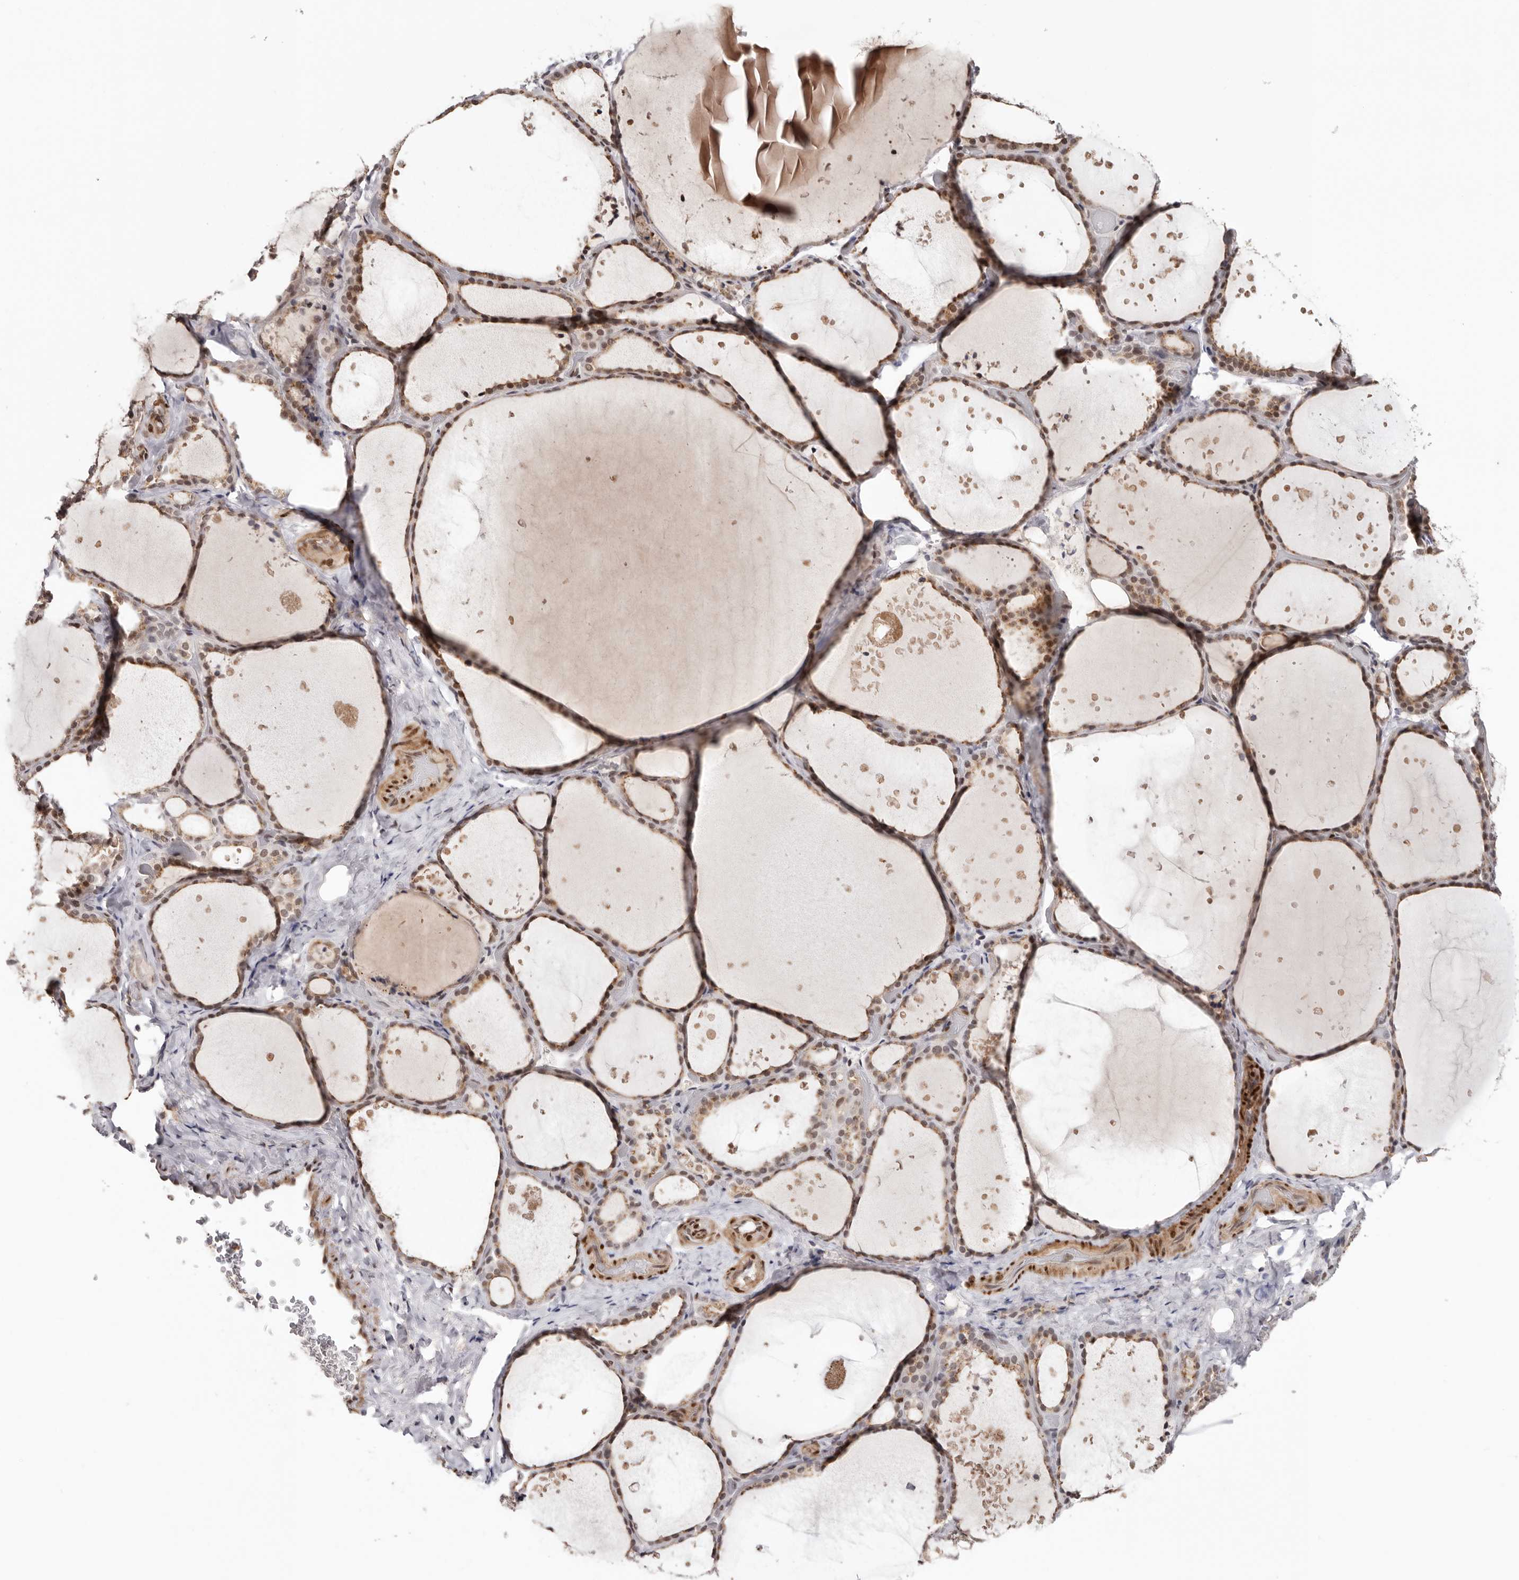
{"staining": {"intensity": "weak", "quantity": ">75%", "location": "cytoplasmic/membranous,nuclear"}, "tissue": "thyroid gland", "cell_type": "Glandular cells", "image_type": "normal", "snomed": [{"axis": "morphology", "description": "Normal tissue, NOS"}, {"axis": "topography", "description": "Thyroid gland"}], "caption": "A histopathology image of thyroid gland stained for a protein reveals weak cytoplasmic/membranous,nuclear brown staining in glandular cells.", "gene": "SMAD7", "patient": {"sex": "female", "age": 44}}